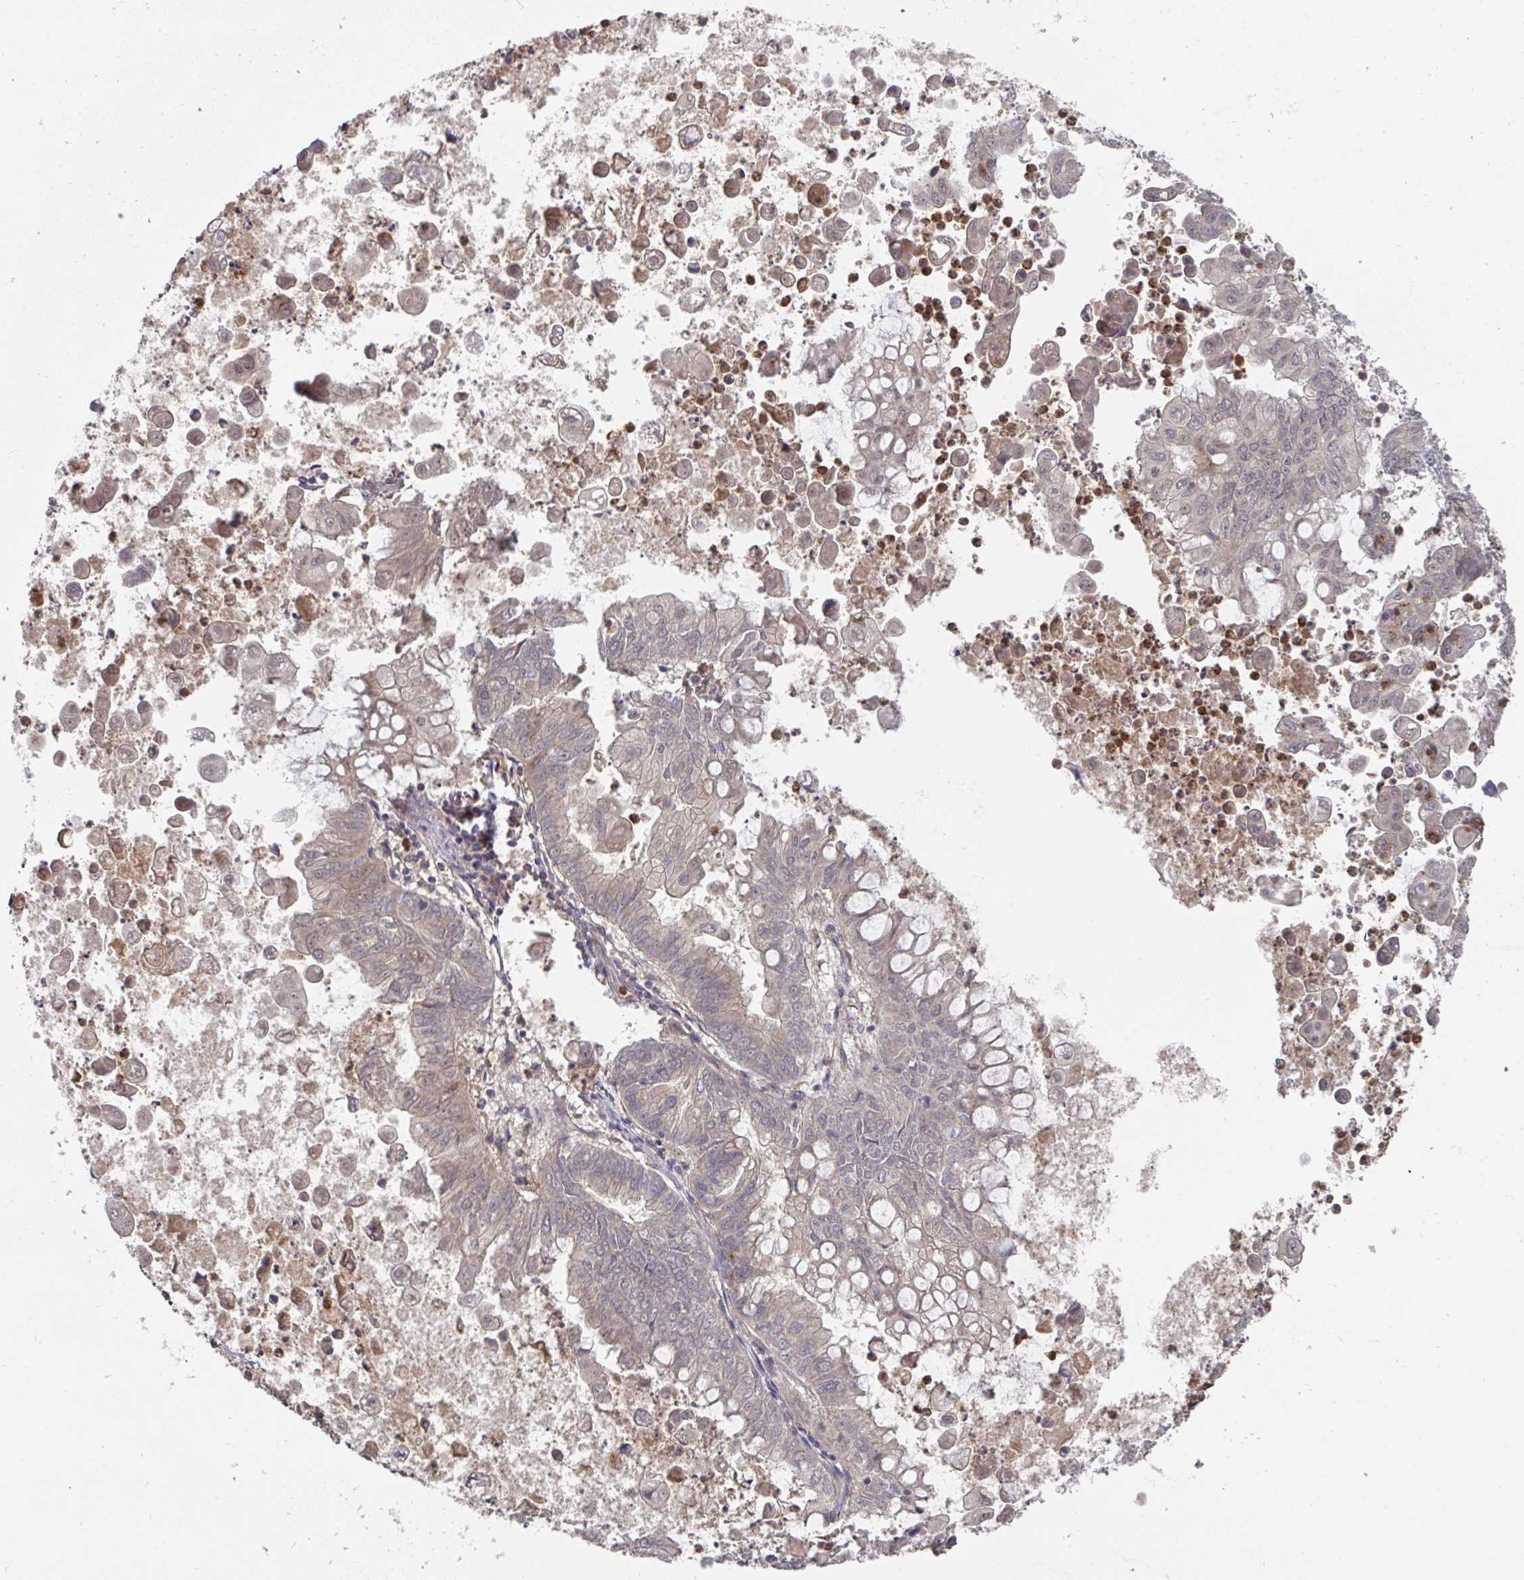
{"staining": {"intensity": "negative", "quantity": "none", "location": "none"}, "tissue": "stomach cancer", "cell_type": "Tumor cells", "image_type": "cancer", "snomed": [{"axis": "morphology", "description": "Adenocarcinoma, NOS"}, {"axis": "topography", "description": "Stomach, upper"}], "caption": "A histopathology image of human adenocarcinoma (stomach) is negative for staining in tumor cells. Brightfield microscopy of IHC stained with DAB (brown) and hematoxylin (blue), captured at high magnification.", "gene": "TIGAR", "patient": {"sex": "male", "age": 80}}